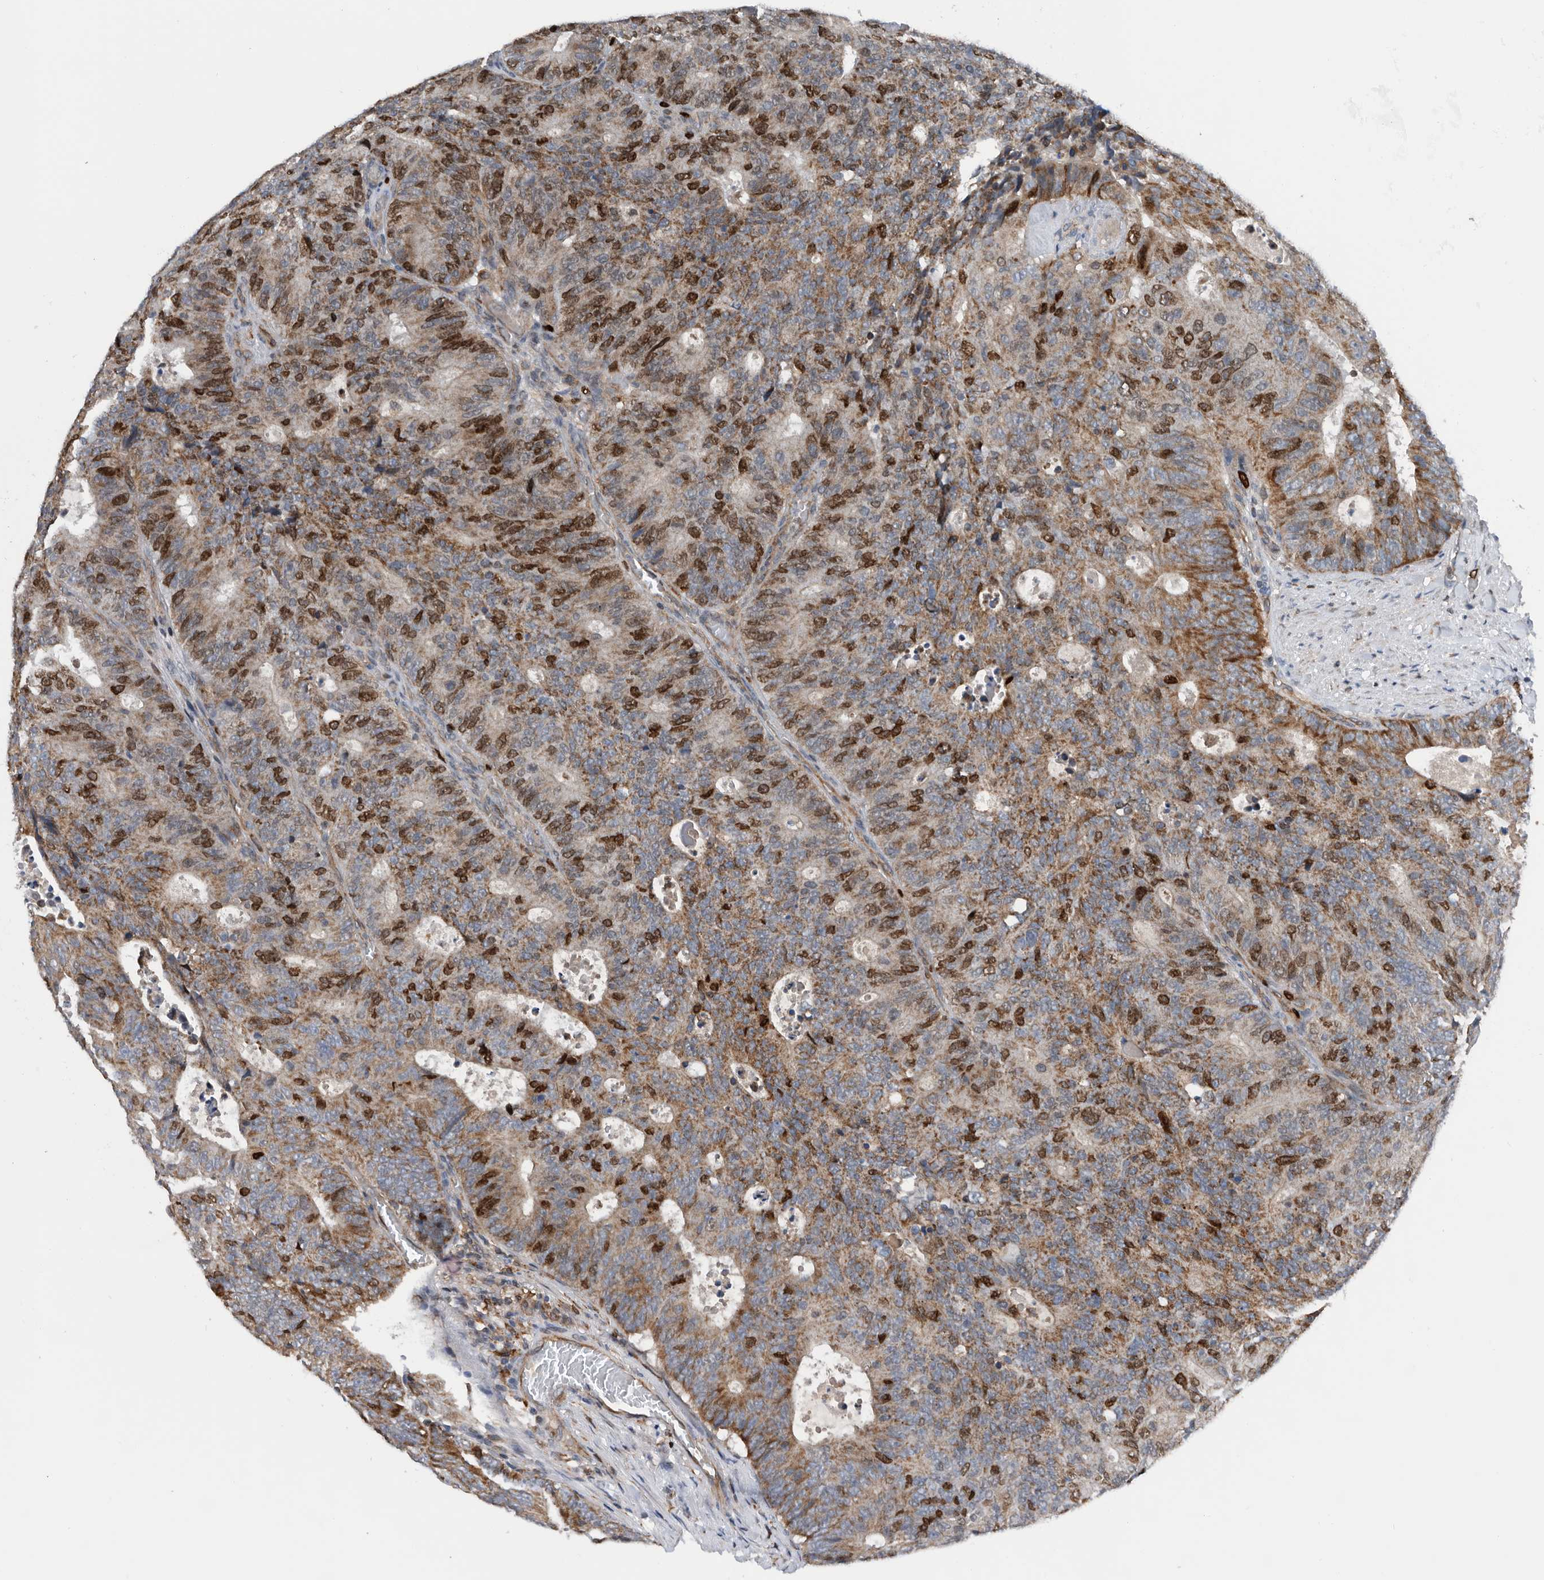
{"staining": {"intensity": "moderate", "quantity": ">75%", "location": "cytoplasmic/membranous,nuclear"}, "tissue": "colorectal cancer", "cell_type": "Tumor cells", "image_type": "cancer", "snomed": [{"axis": "morphology", "description": "Adenocarcinoma, NOS"}, {"axis": "topography", "description": "Colon"}], "caption": "High-power microscopy captured an IHC micrograph of colorectal adenocarcinoma, revealing moderate cytoplasmic/membranous and nuclear positivity in about >75% of tumor cells.", "gene": "ATAD2", "patient": {"sex": "male", "age": 87}}